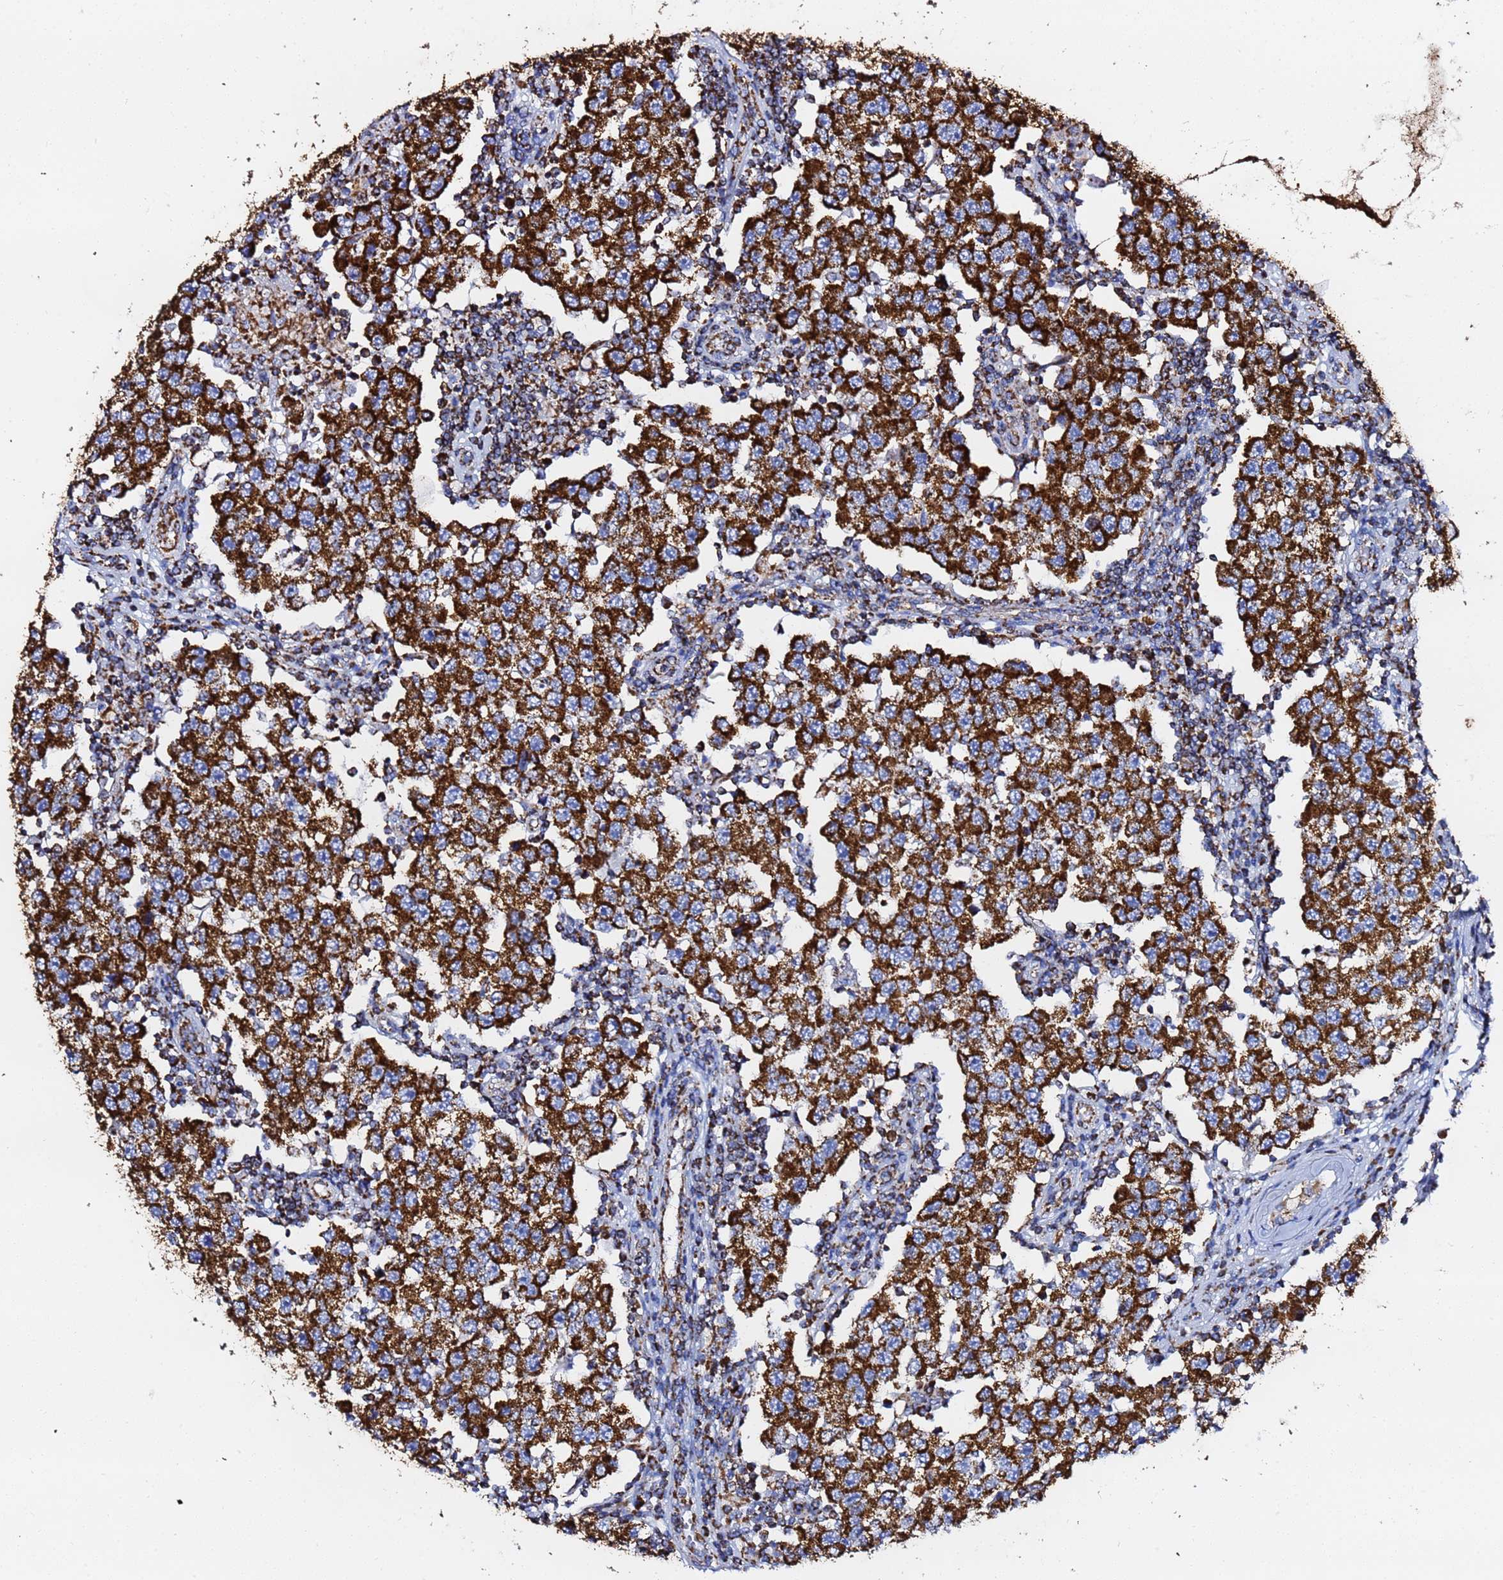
{"staining": {"intensity": "strong", "quantity": ">75%", "location": "cytoplasmic/membranous"}, "tissue": "testis cancer", "cell_type": "Tumor cells", "image_type": "cancer", "snomed": [{"axis": "morphology", "description": "Seminoma, NOS"}, {"axis": "topography", "description": "Testis"}], "caption": "Testis cancer stained with a brown dye demonstrates strong cytoplasmic/membranous positive expression in approximately >75% of tumor cells.", "gene": "PHB2", "patient": {"sex": "male", "age": 34}}